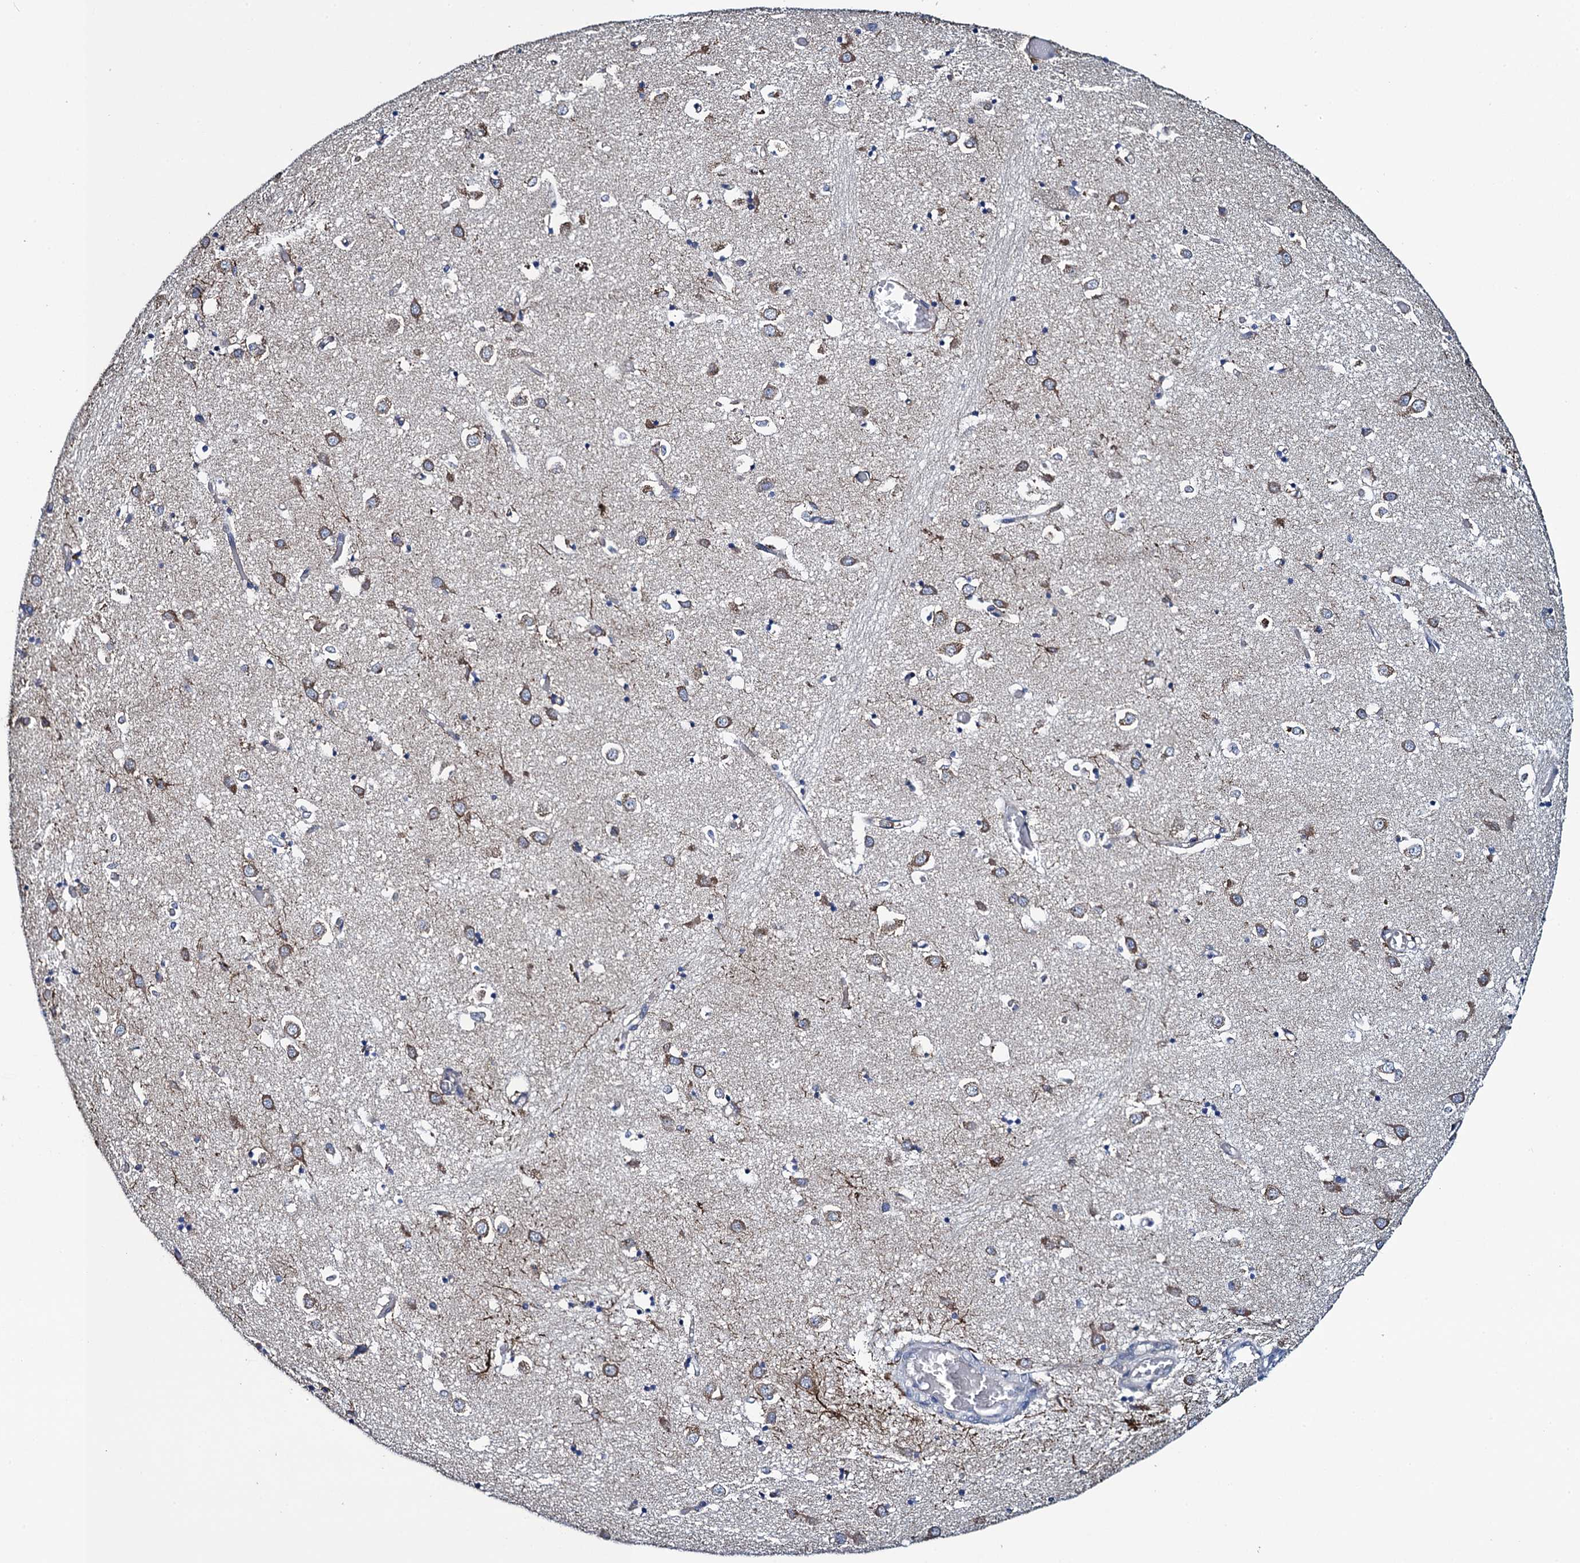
{"staining": {"intensity": "moderate", "quantity": "25%-75%", "location": "cytoplasmic/membranous"}, "tissue": "caudate", "cell_type": "Glial cells", "image_type": "normal", "snomed": [{"axis": "morphology", "description": "Normal tissue, NOS"}, {"axis": "topography", "description": "Lateral ventricle wall"}], "caption": "Caudate stained with DAB (3,3'-diaminobenzidine) immunohistochemistry exhibits medium levels of moderate cytoplasmic/membranous staining in about 25%-75% of glial cells. (brown staining indicates protein expression, while blue staining denotes nuclei).", "gene": "ADCY9", "patient": {"sex": "male", "age": 70}}